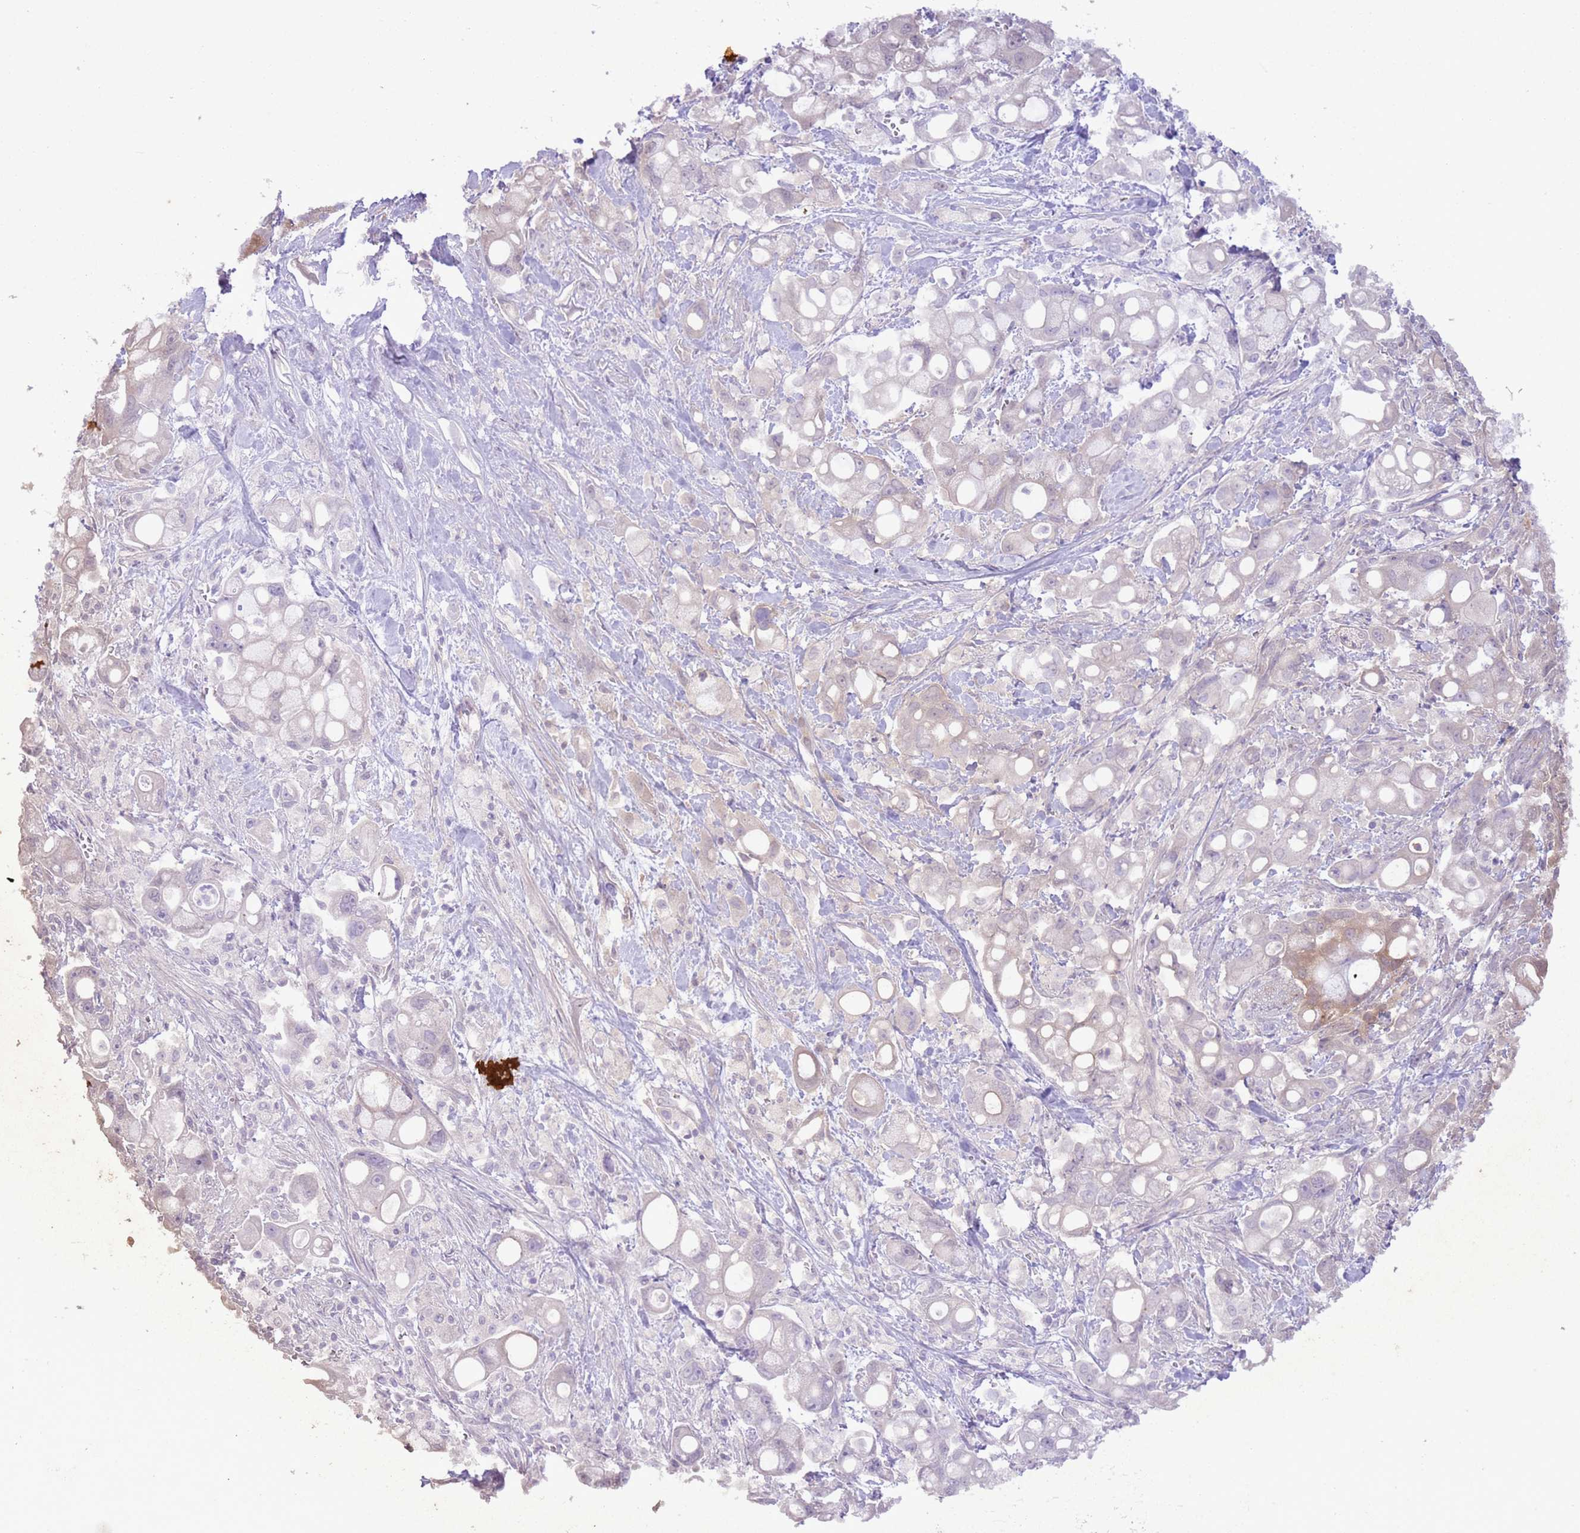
{"staining": {"intensity": "negative", "quantity": "none", "location": "none"}, "tissue": "pancreatic cancer", "cell_type": "Tumor cells", "image_type": "cancer", "snomed": [{"axis": "morphology", "description": "Adenocarcinoma, NOS"}, {"axis": "topography", "description": "Pancreas"}], "caption": "Tumor cells show no significant protein positivity in pancreatic cancer (adenocarcinoma). Brightfield microscopy of IHC stained with DAB (brown) and hematoxylin (blue), captured at high magnification.", "gene": "GMNN", "patient": {"sex": "male", "age": 68}}